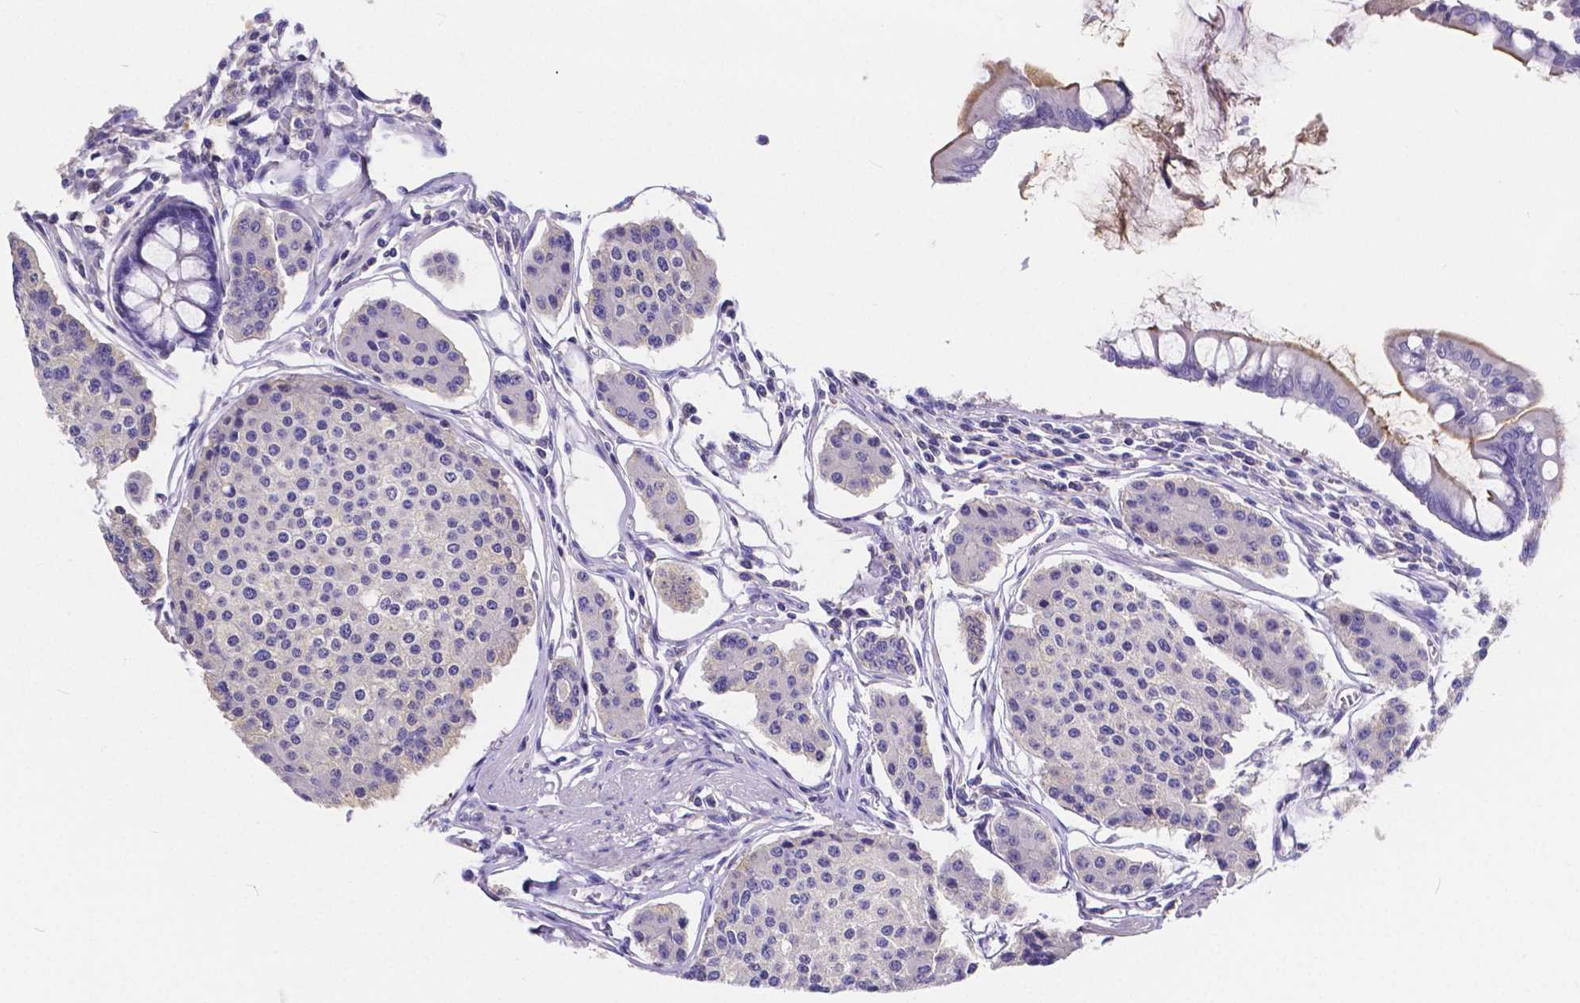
{"staining": {"intensity": "negative", "quantity": "none", "location": "none"}, "tissue": "carcinoid", "cell_type": "Tumor cells", "image_type": "cancer", "snomed": [{"axis": "morphology", "description": "Carcinoid, malignant, NOS"}, {"axis": "topography", "description": "Small intestine"}], "caption": "A micrograph of carcinoid stained for a protein reveals no brown staining in tumor cells.", "gene": "ATP6V1D", "patient": {"sex": "female", "age": 65}}